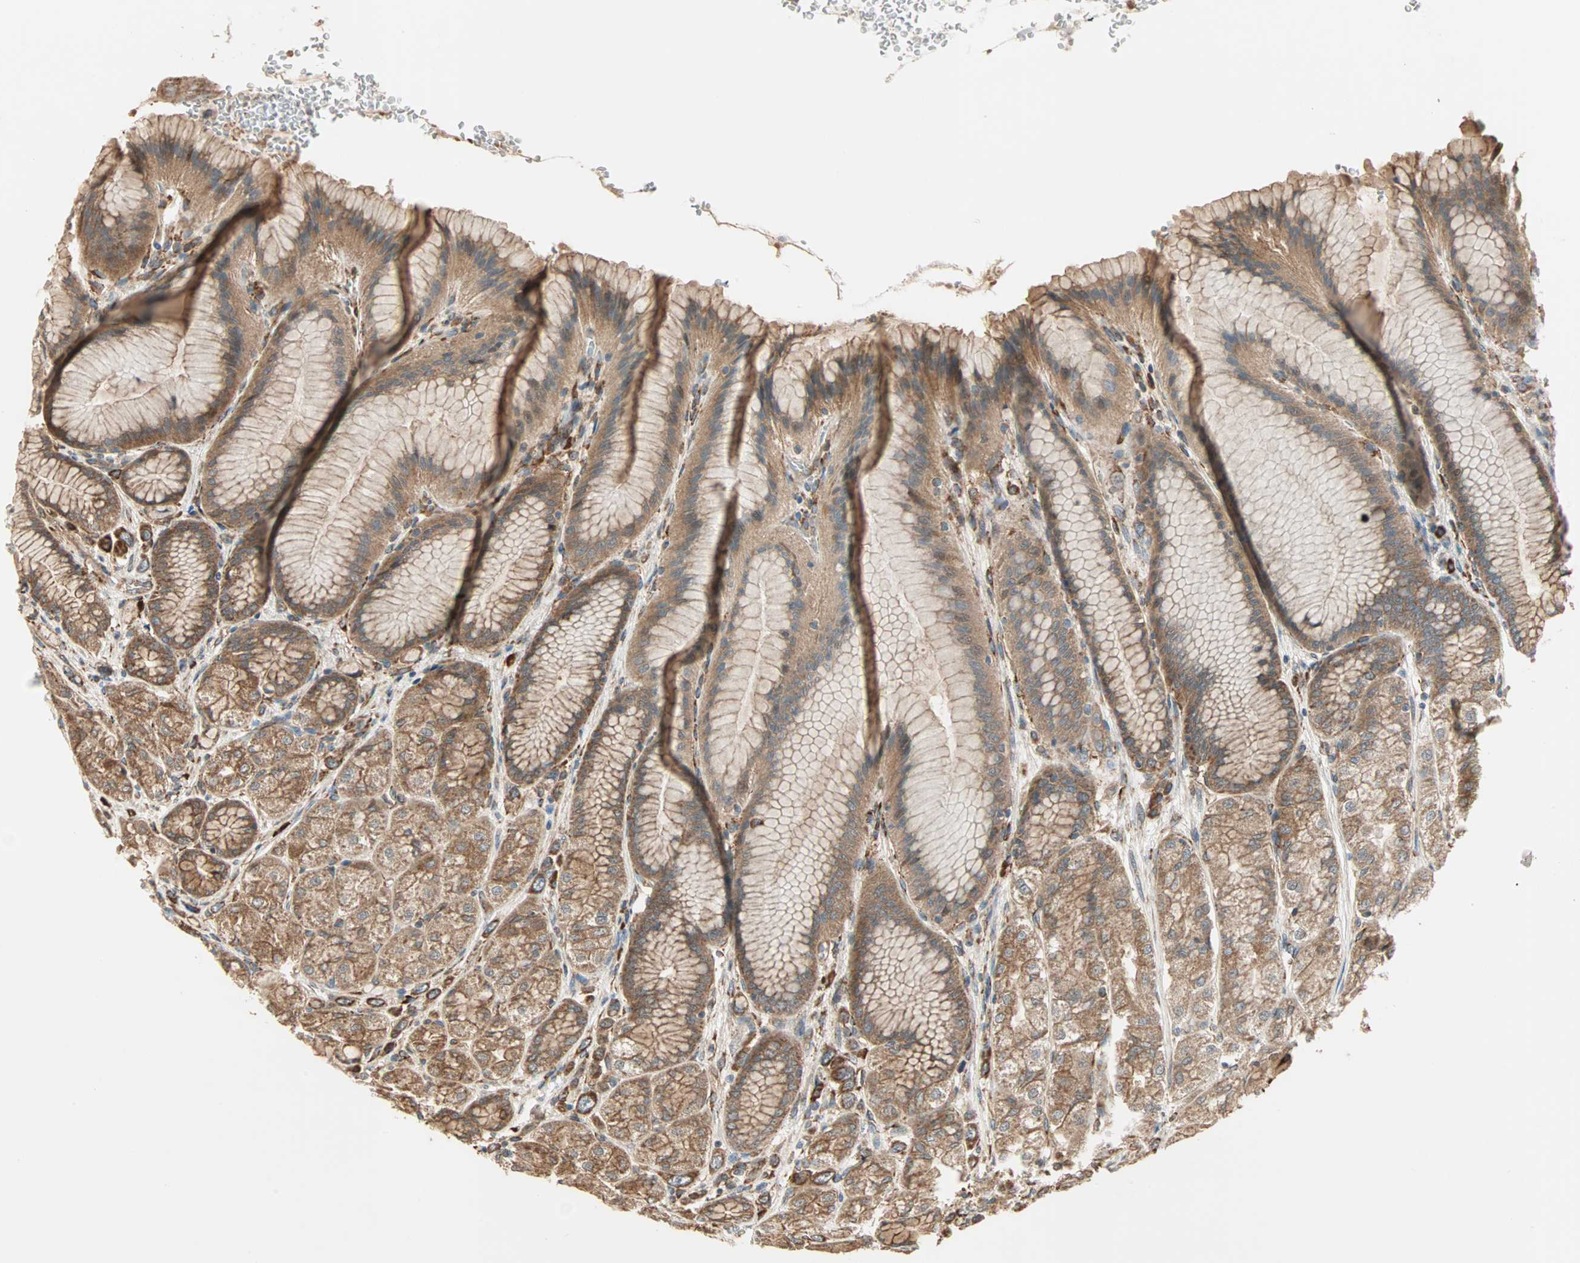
{"staining": {"intensity": "moderate", "quantity": ">75%", "location": "cytoplasmic/membranous"}, "tissue": "stomach", "cell_type": "Glandular cells", "image_type": "normal", "snomed": [{"axis": "morphology", "description": "Normal tissue, NOS"}, {"axis": "morphology", "description": "Adenocarcinoma, NOS"}, {"axis": "topography", "description": "Stomach"}, {"axis": "topography", "description": "Stomach, lower"}], "caption": "Moderate cytoplasmic/membranous positivity for a protein is appreciated in about >75% of glandular cells of unremarkable stomach using immunohistochemistry.", "gene": "P4HA1", "patient": {"sex": "female", "age": 65}}